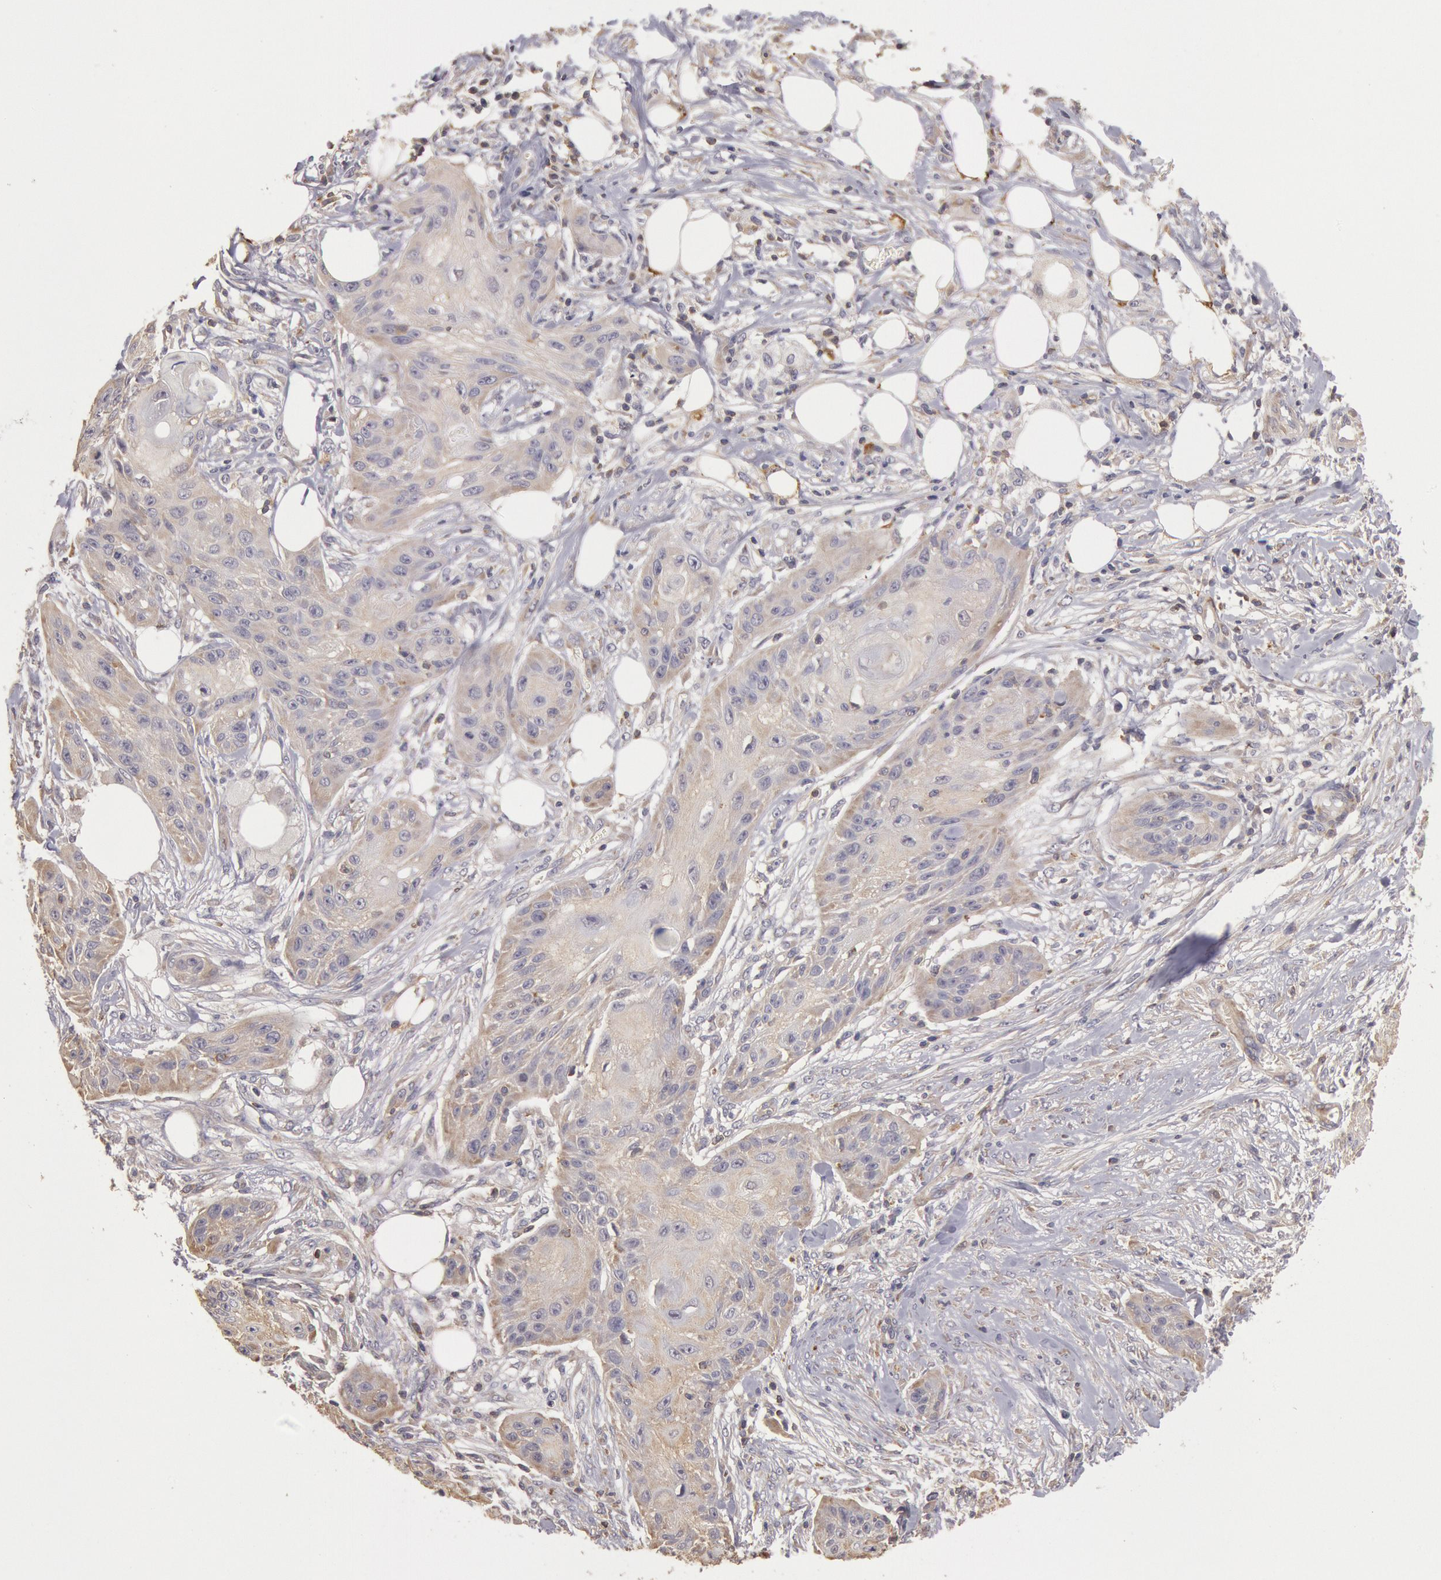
{"staining": {"intensity": "weak", "quantity": ">75%", "location": "cytoplasmic/membranous"}, "tissue": "skin cancer", "cell_type": "Tumor cells", "image_type": "cancer", "snomed": [{"axis": "morphology", "description": "Squamous cell carcinoma, NOS"}, {"axis": "topography", "description": "Skin"}], "caption": "A brown stain labels weak cytoplasmic/membranous staining of a protein in human skin squamous cell carcinoma tumor cells. The protein of interest is shown in brown color, while the nuclei are stained blue.", "gene": "NMT2", "patient": {"sex": "female", "age": 88}}